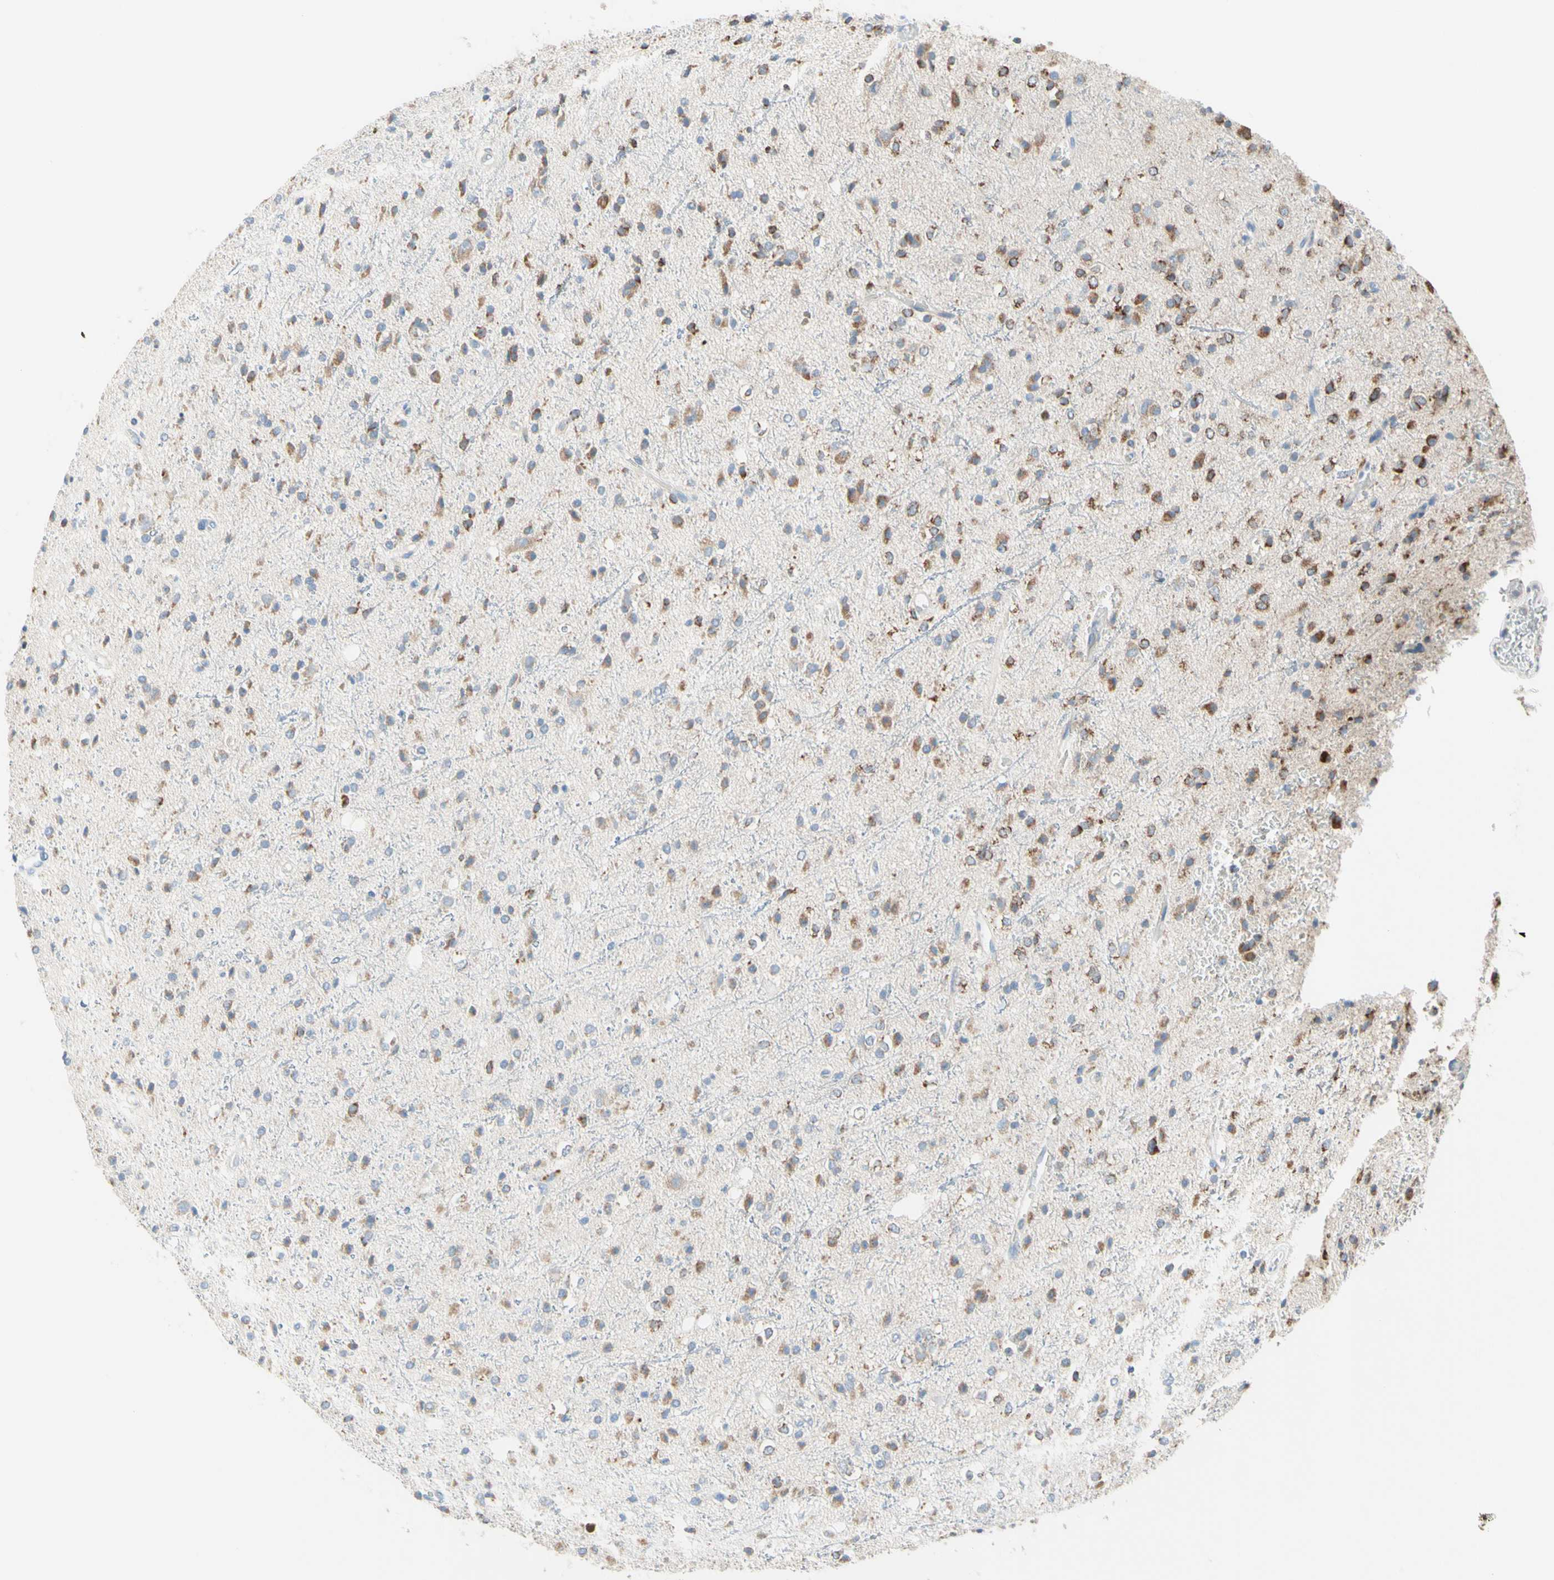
{"staining": {"intensity": "weak", "quantity": "25%-75%", "location": "cytoplasmic/membranous"}, "tissue": "glioma", "cell_type": "Tumor cells", "image_type": "cancer", "snomed": [{"axis": "morphology", "description": "Glioma, malignant, High grade"}, {"axis": "topography", "description": "Brain"}], "caption": "Immunohistochemistry (DAB) staining of malignant glioma (high-grade) shows weak cytoplasmic/membranous protein staining in about 25%-75% of tumor cells.", "gene": "MFF", "patient": {"sex": "male", "age": 47}}